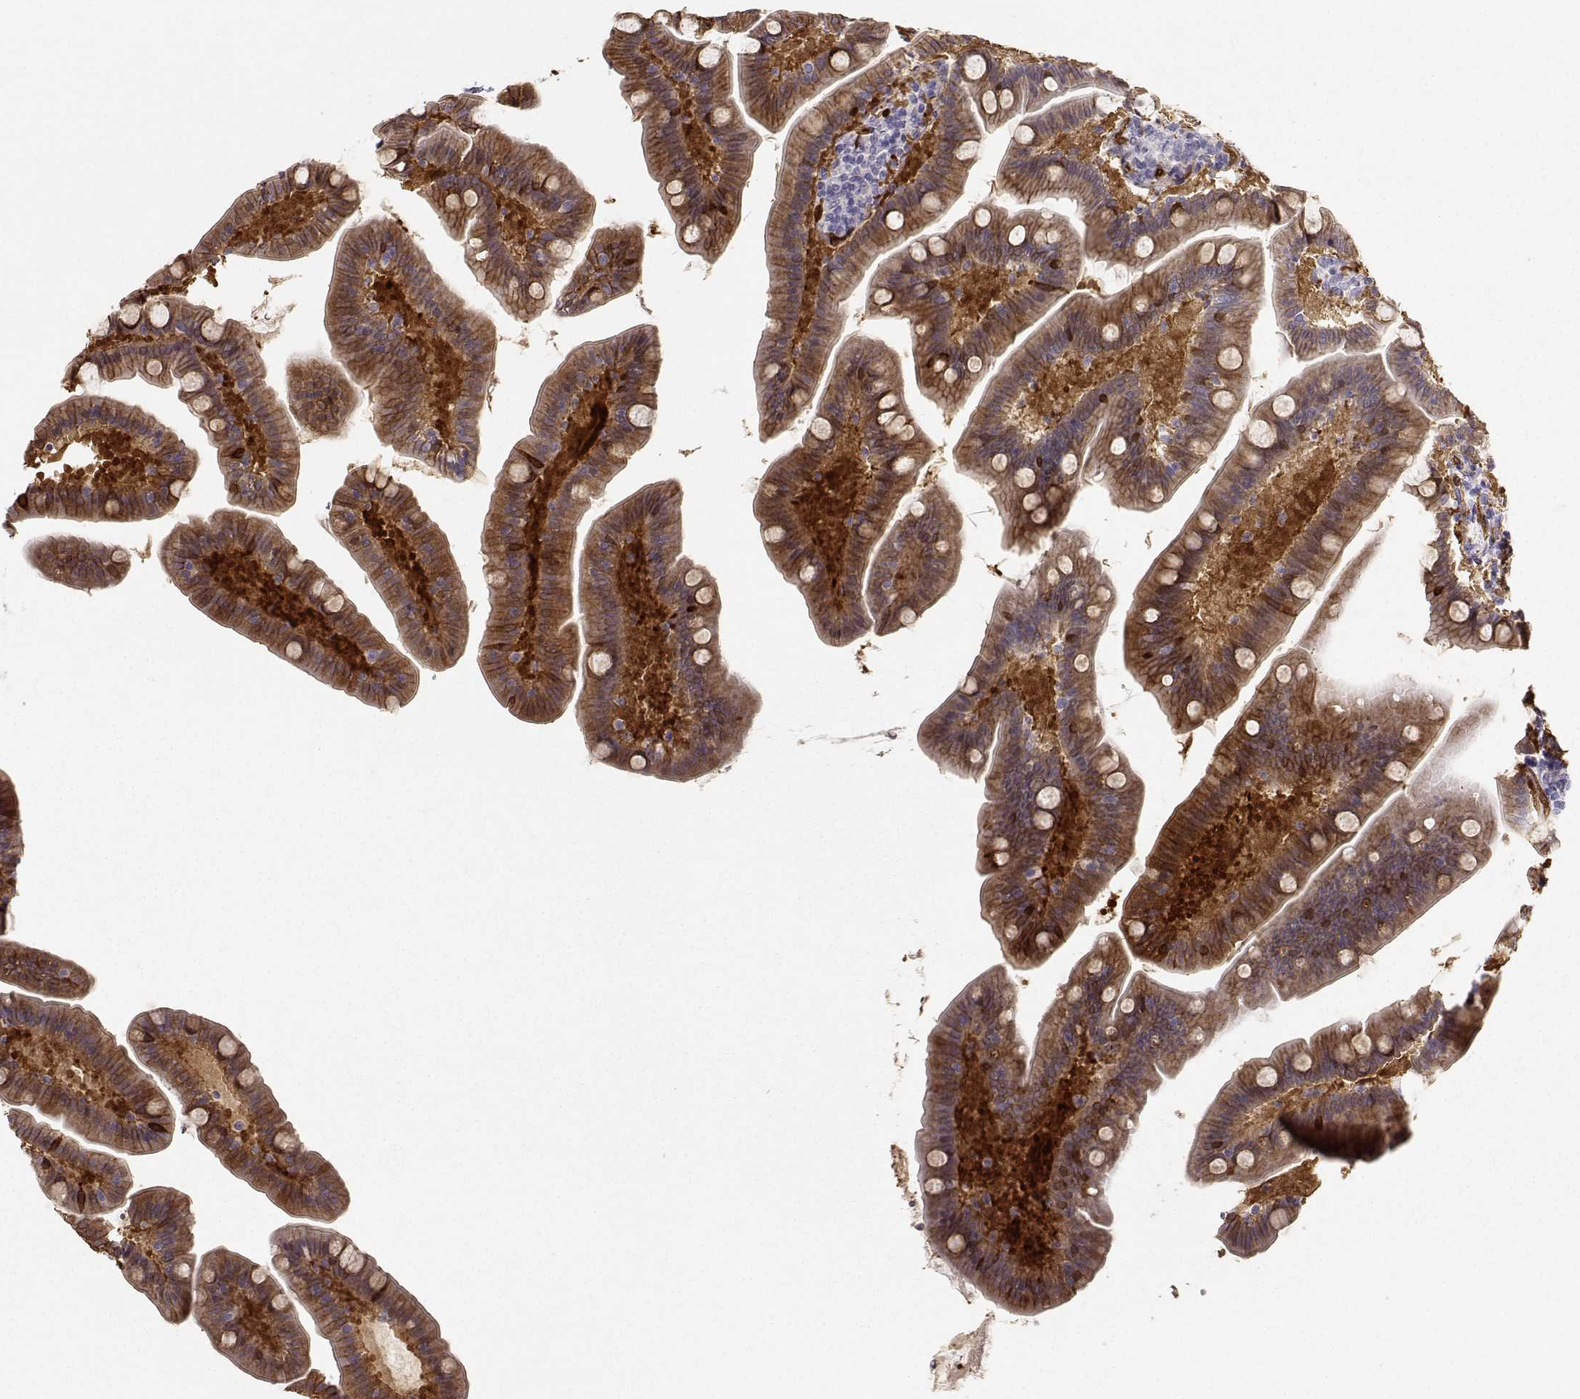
{"staining": {"intensity": "strong", "quantity": "<25%", "location": "cytoplasmic/membranous"}, "tissue": "small intestine", "cell_type": "Glandular cells", "image_type": "normal", "snomed": [{"axis": "morphology", "description": "Normal tissue, NOS"}, {"axis": "topography", "description": "Small intestine"}], "caption": "Glandular cells exhibit medium levels of strong cytoplasmic/membranous positivity in approximately <25% of cells in normal small intestine. The staining was performed using DAB, with brown indicating positive protein expression. Nuclei are stained blue with hematoxylin.", "gene": "NQO1", "patient": {"sex": "male", "age": 66}}